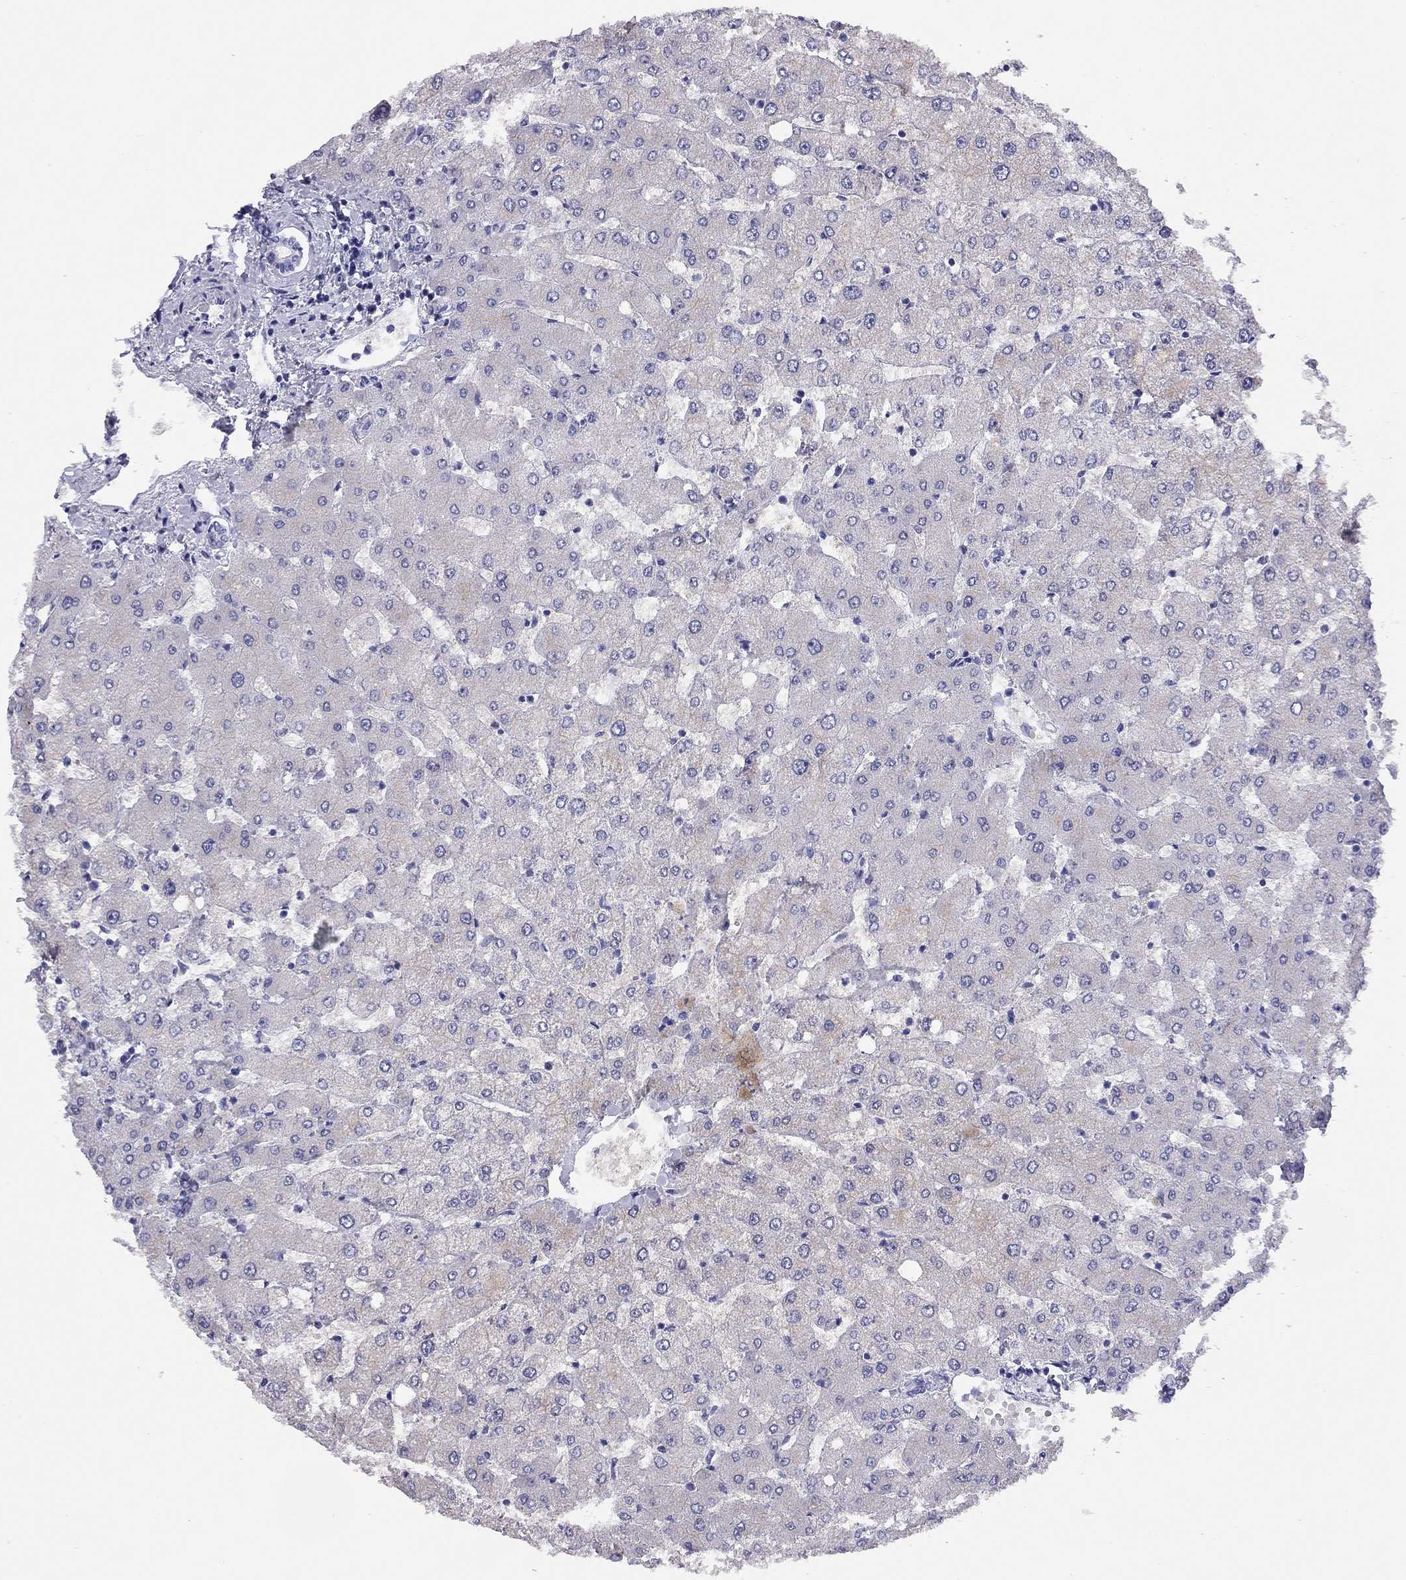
{"staining": {"intensity": "negative", "quantity": "none", "location": "none"}, "tissue": "liver", "cell_type": "Cholangiocytes", "image_type": "normal", "snomed": [{"axis": "morphology", "description": "Normal tissue, NOS"}, {"axis": "topography", "description": "Liver"}], "caption": "Cholangiocytes are negative for protein expression in benign human liver. Brightfield microscopy of IHC stained with DAB (3,3'-diaminobenzidine) (brown) and hematoxylin (blue), captured at high magnification.", "gene": "LRIT2", "patient": {"sex": "female", "age": 54}}